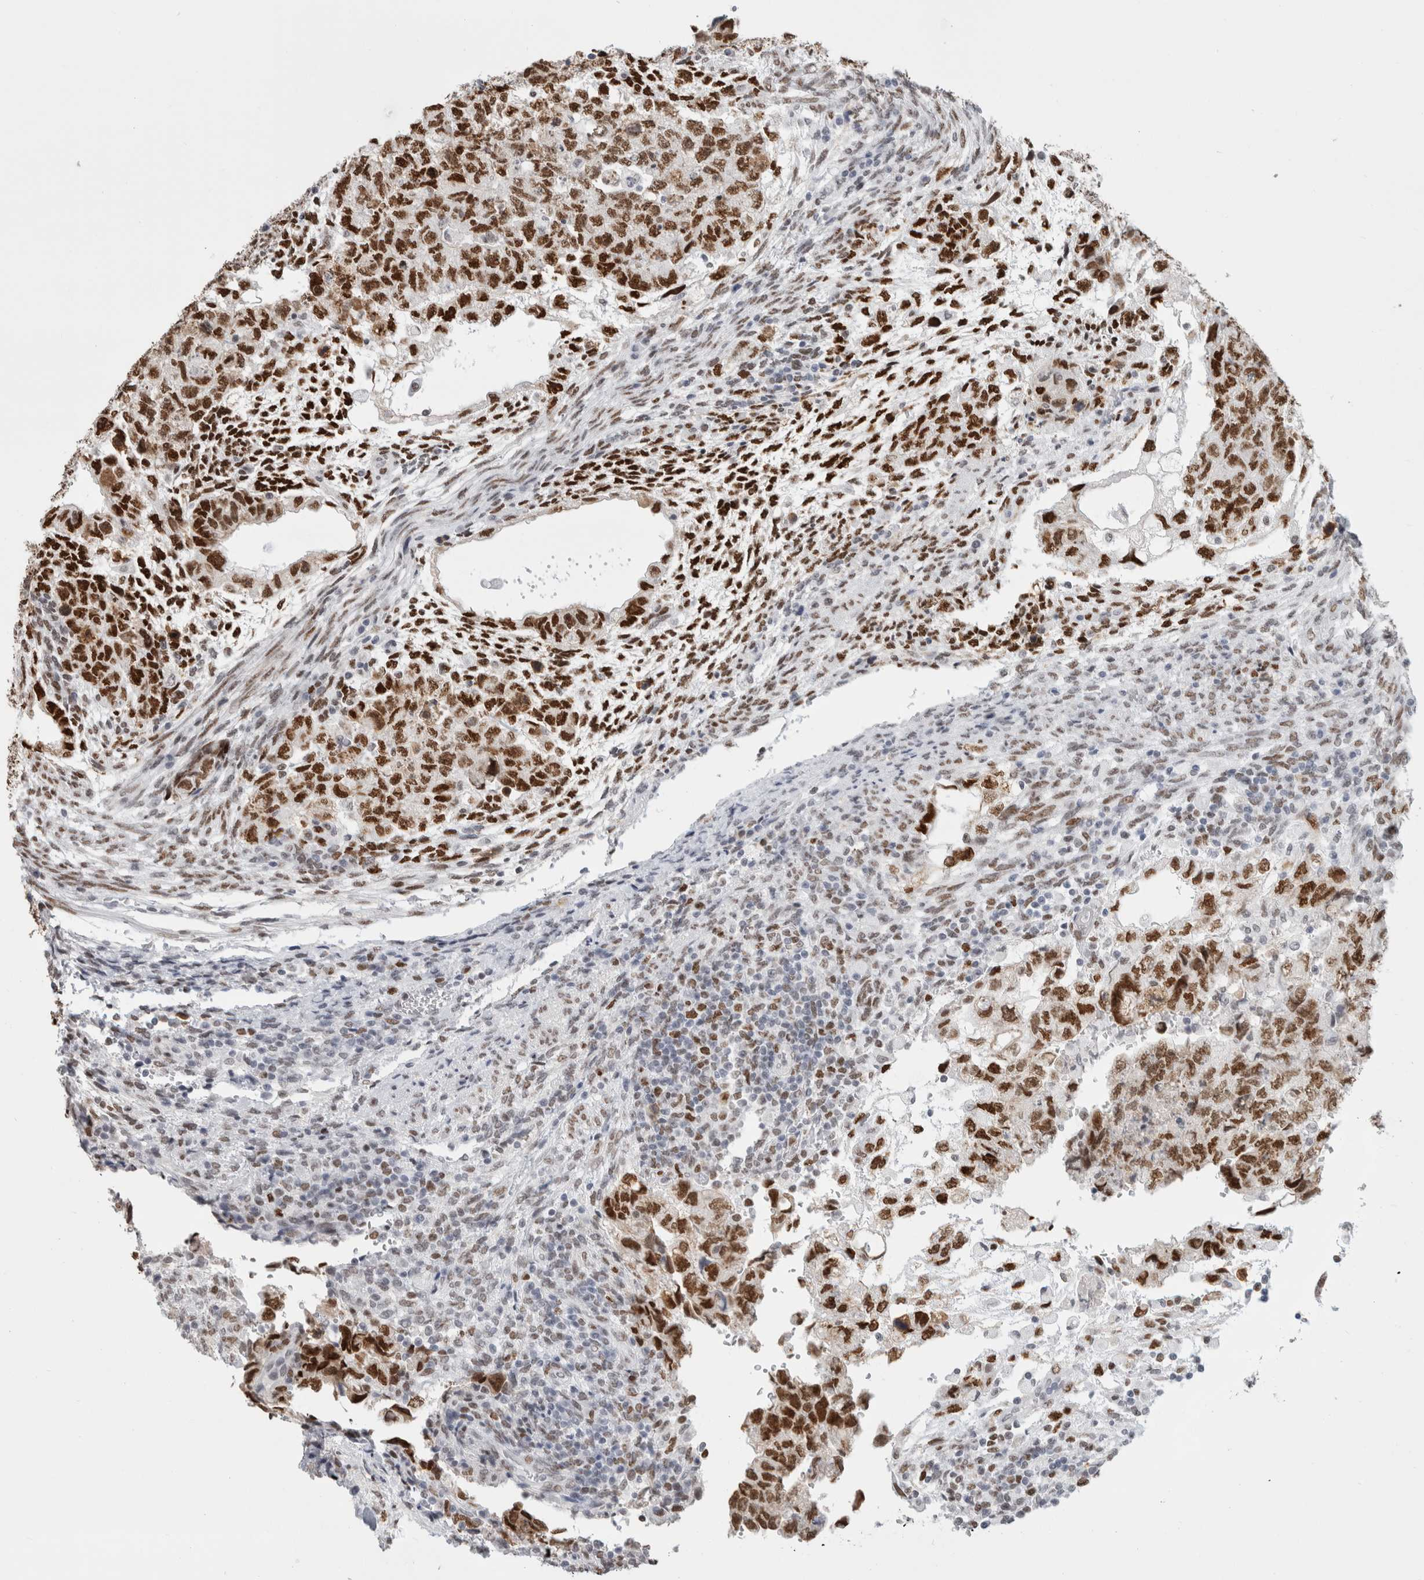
{"staining": {"intensity": "strong", "quantity": ">75%", "location": "nuclear"}, "tissue": "testis cancer", "cell_type": "Tumor cells", "image_type": "cancer", "snomed": [{"axis": "morphology", "description": "Normal tissue, NOS"}, {"axis": "morphology", "description": "Carcinoma, Embryonal, NOS"}, {"axis": "topography", "description": "Testis"}], "caption": "The immunohistochemical stain highlights strong nuclear expression in tumor cells of testis embryonal carcinoma tissue. The staining was performed using DAB to visualize the protein expression in brown, while the nuclei were stained in blue with hematoxylin (Magnification: 20x).", "gene": "SMARCC1", "patient": {"sex": "male", "age": 36}}